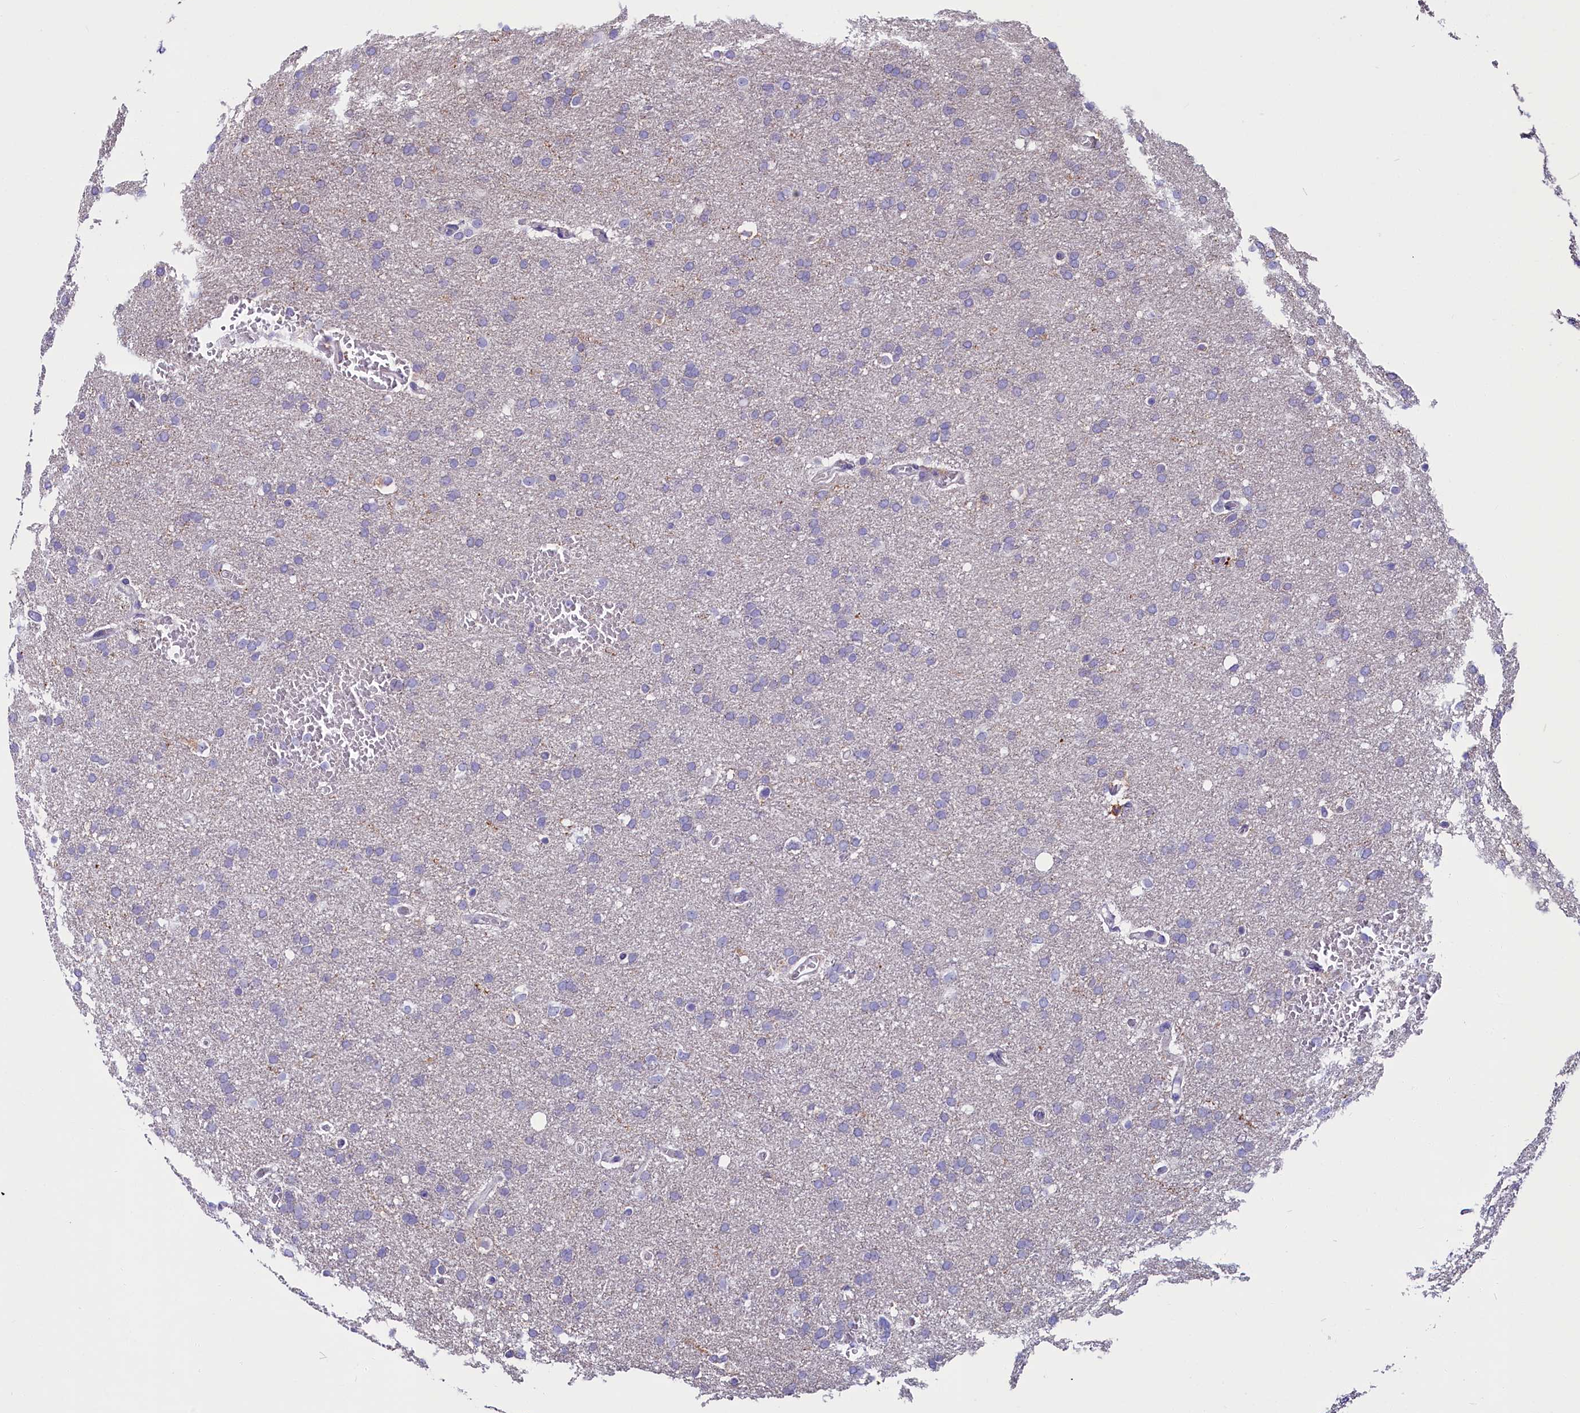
{"staining": {"intensity": "negative", "quantity": "none", "location": "none"}, "tissue": "glioma", "cell_type": "Tumor cells", "image_type": "cancer", "snomed": [{"axis": "morphology", "description": "Glioma, malignant, High grade"}, {"axis": "topography", "description": "Cerebral cortex"}], "caption": "A high-resolution image shows immunohistochemistry (IHC) staining of malignant glioma (high-grade), which displays no significant positivity in tumor cells. The staining is performed using DAB brown chromogen with nuclei counter-stained in using hematoxylin.", "gene": "IL20RA", "patient": {"sex": "female", "age": 36}}